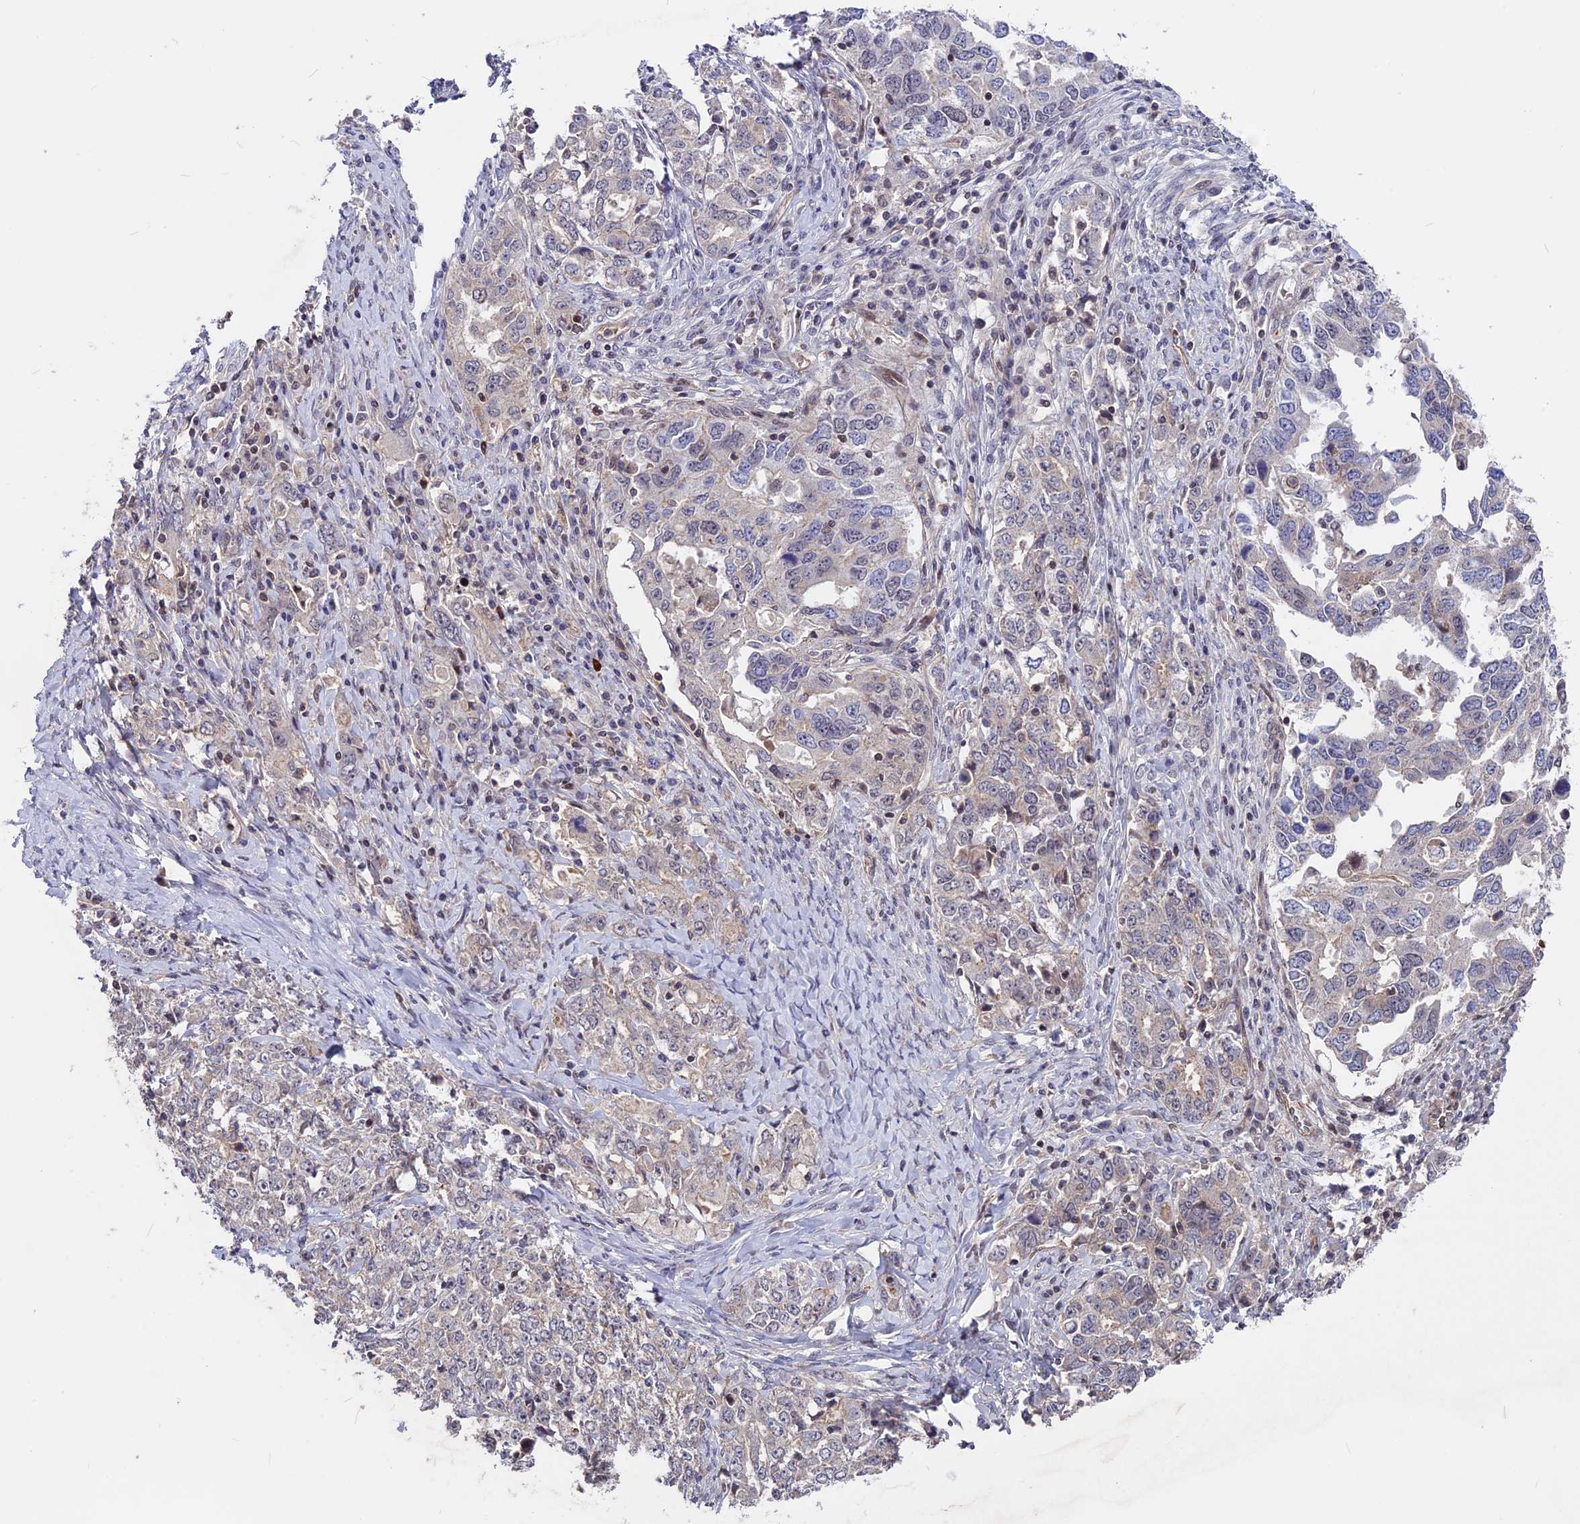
{"staining": {"intensity": "negative", "quantity": "none", "location": "none"}, "tissue": "ovarian cancer", "cell_type": "Tumor cells", "image_type": "cancer", "snomed": [{"axis": "morphology", "description": "Carcinoma, endometroid"}, {"axis": "topography", "description": "Ovary"}], "caption": "Human endometroid carcinoma (ovarian) stained for a protein using IHC demonstrates no expression in tumor cells.", "gene": "ZC3H10", "patient": {"sex": "female", "age": 62}}